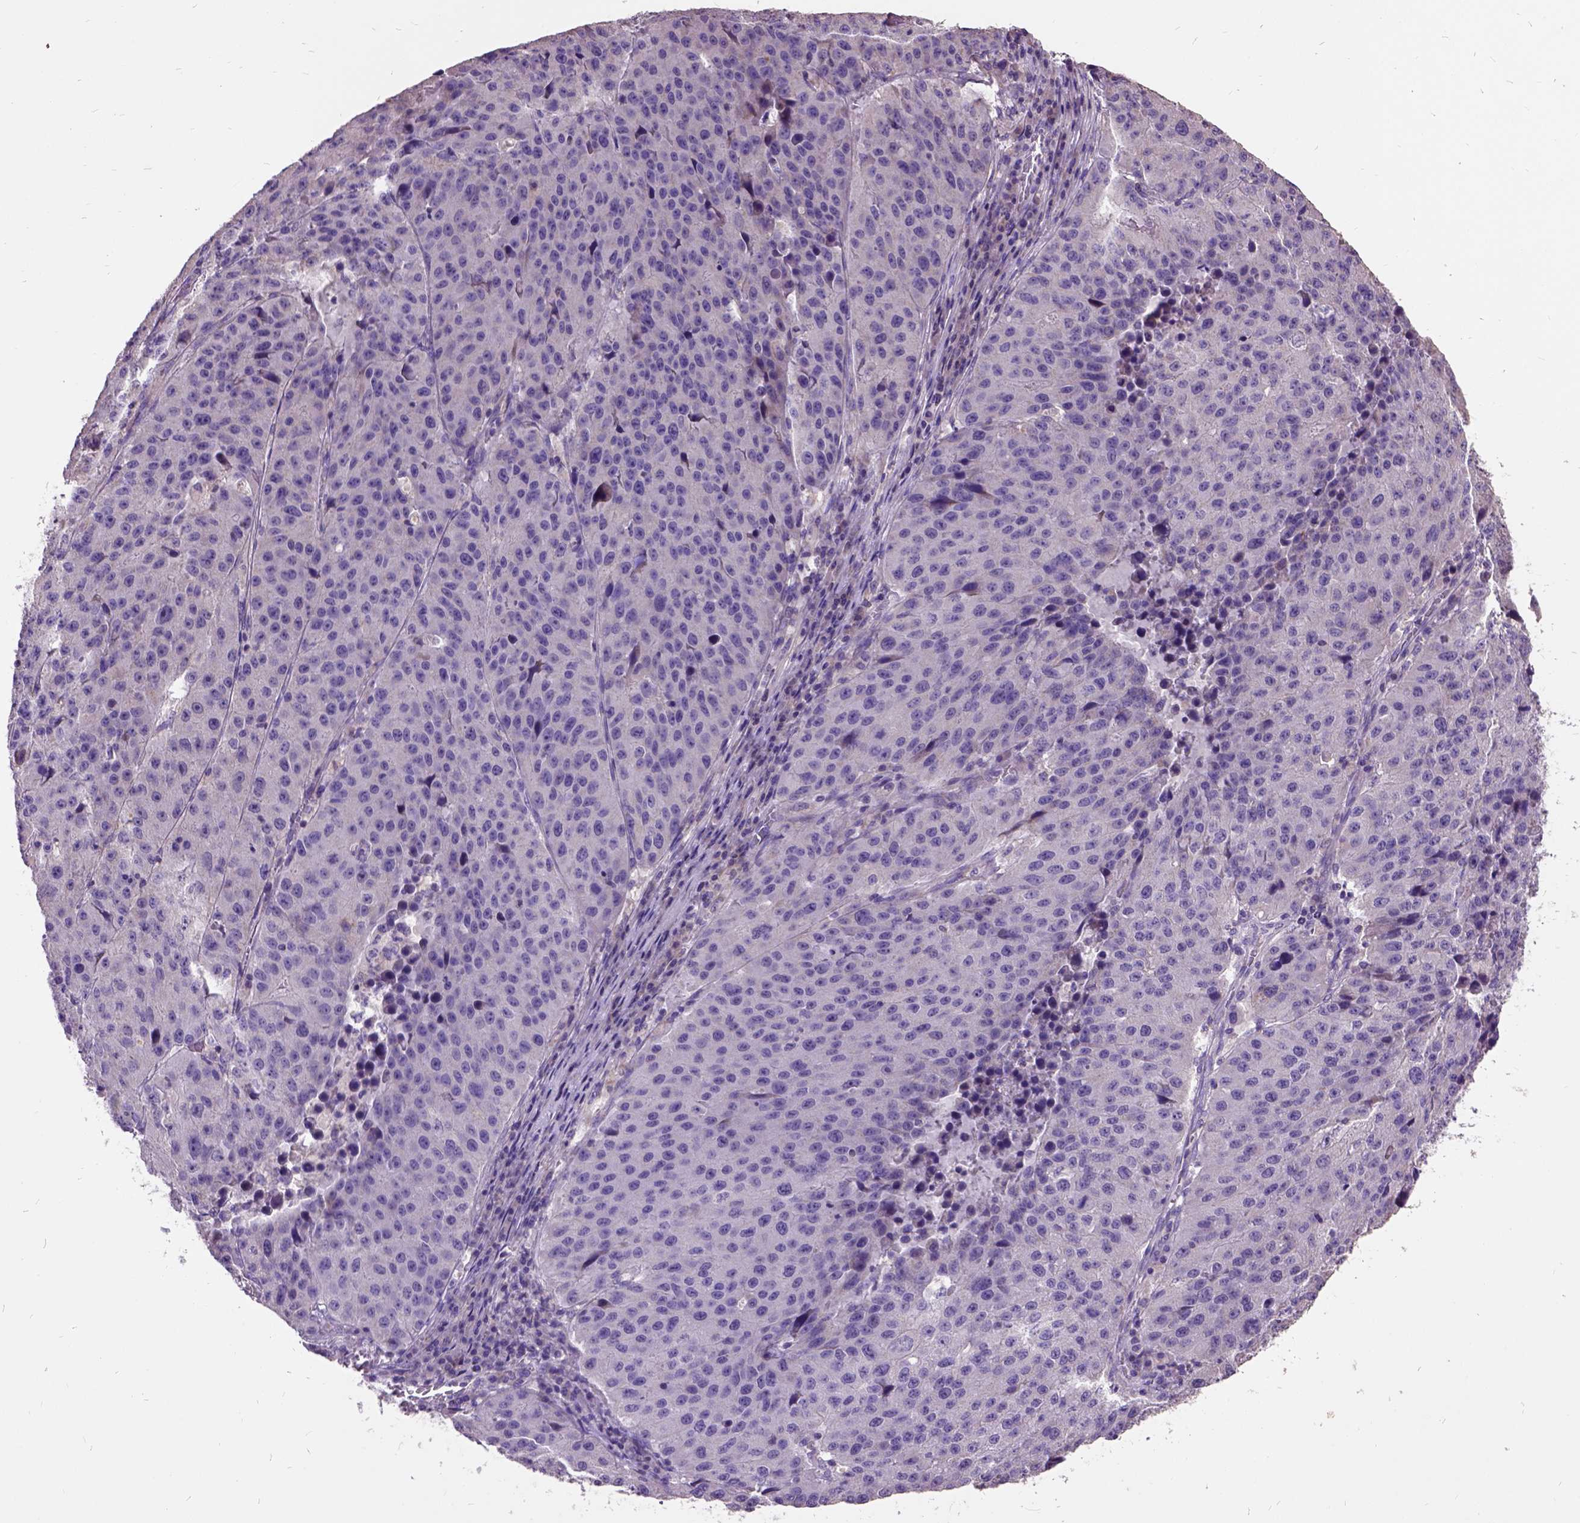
{"staining": {"intensity": "negative", "quantity": "none", "location": "none"}, "tissue": "stomach cancer", "cell_type": "Tumor cells", "image_type": "cancer", "snomed": [{"axis": "morphology", "description": "Adenocarcinoma, NOS"}, {"axis": "topography", "description": "Stomach"}], "caption": "Tumor cells show no significant staining in adenocarcinoma (stomach).", "gene": "DQX1", "patient": {"sex": "male", "age": 71}}